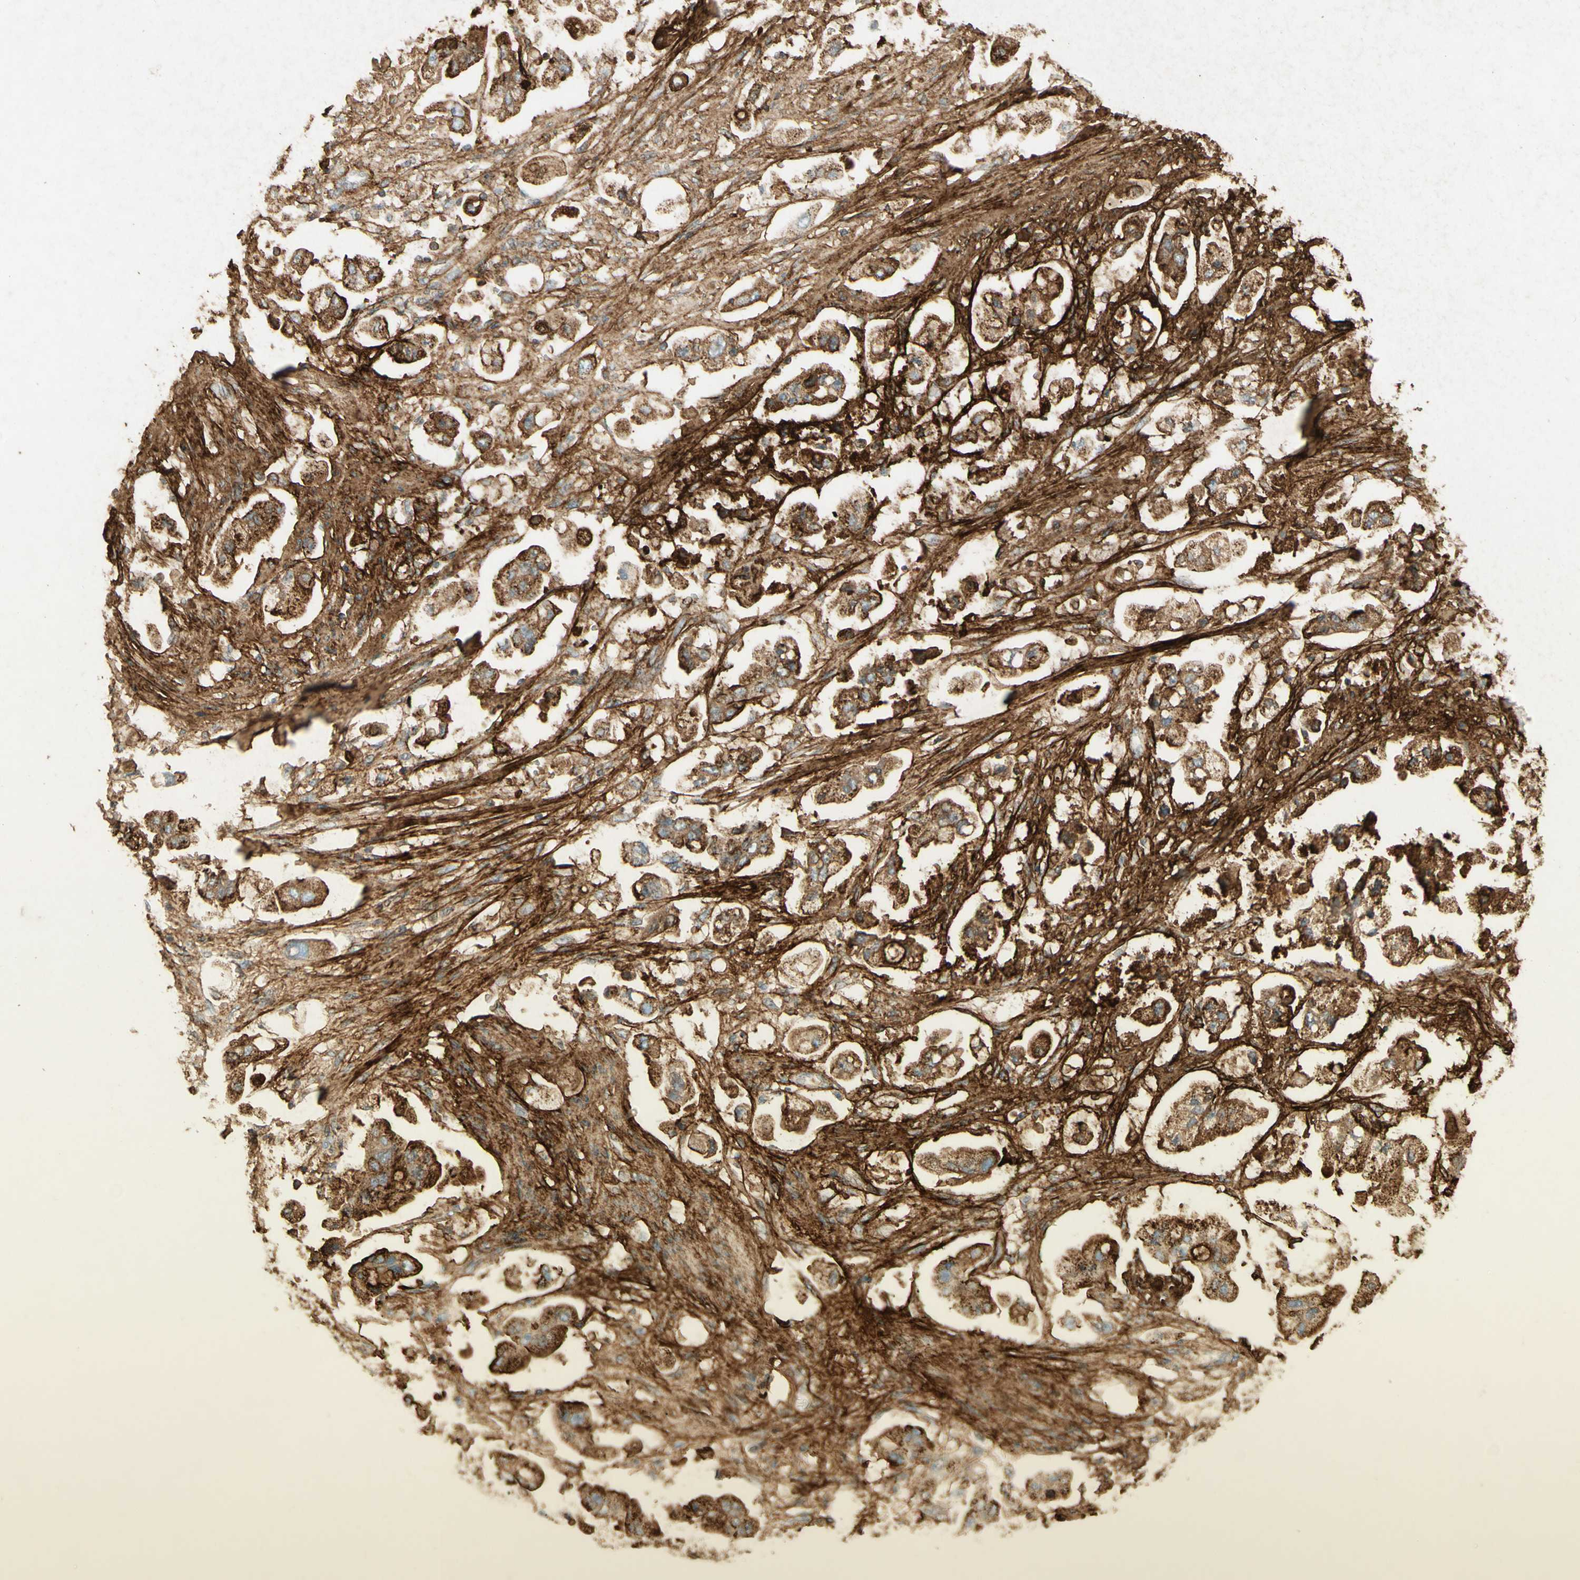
{"staining": {"intensity": "strong", "quantity": "<25%", "location": "cytoplasmic/membranous"}, "tissue": "stomach cancer", "cell_type": "Tumor cells", "image_type": "cancer", "snomed": [{"axis": "morphology", "description": "Adenocarcinoma, NOS"}, {"axis": "topography", "description": "Stomach"}], "caption": "Human stomach adenocarcinoma stained with a protein marker displays strong staining in tumor cells.", "gene": "TNN", "patient": {"sex": "male", "age": 62}}